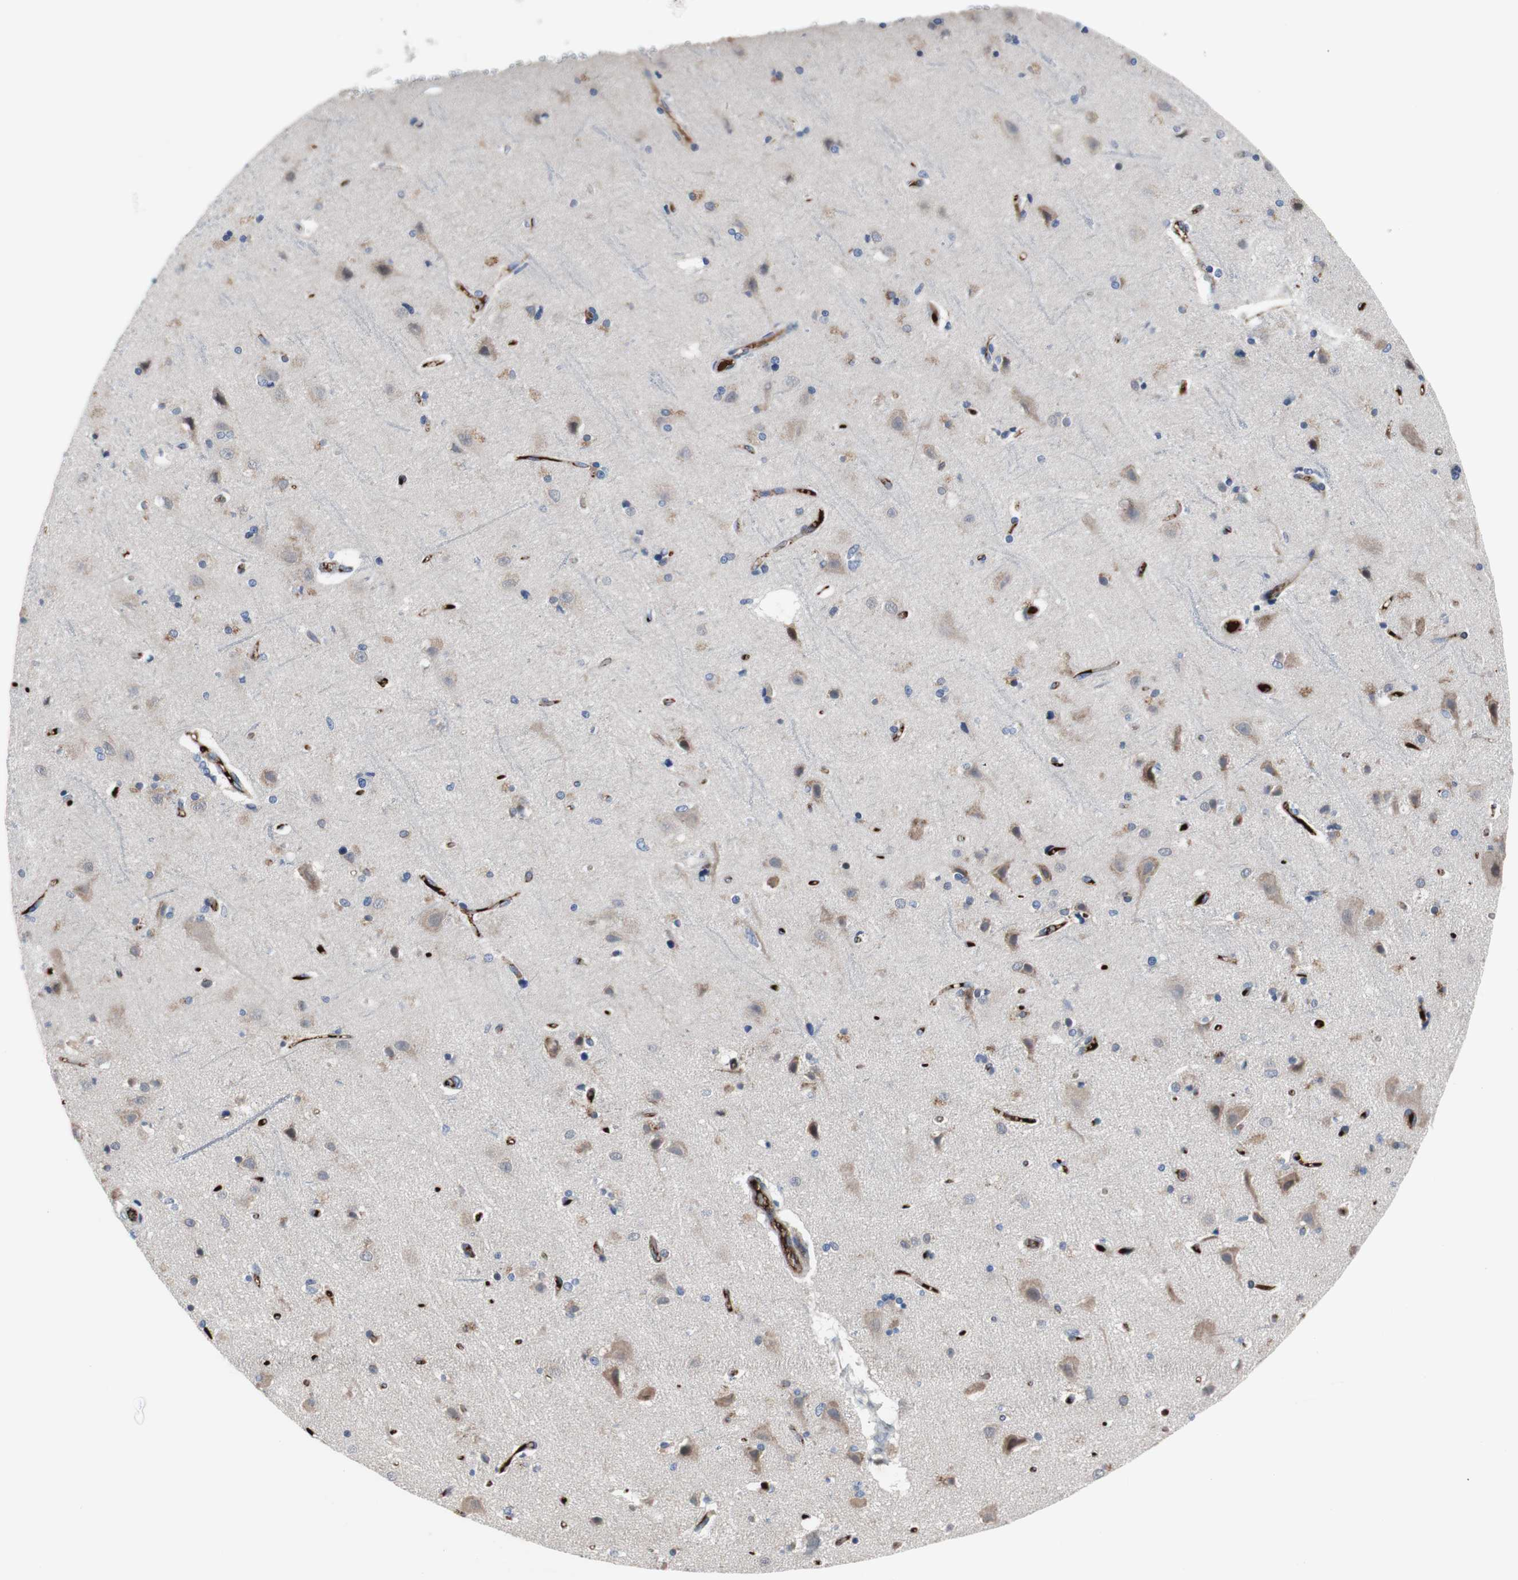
{"staining": {"intensity": "negative", "quantity": "none", "location": "none"}, "tissue": "cerebral cortex", "cell_type": "Endothelial cells", "image_type": "normal", "snomed": [{"axis": "morphology", "description": "Normal tissue, NOS"}, {"axis": "topography", "description": "Cerebral cortex"}], "caption": "This is a histopathology image of immunohistochemistry (IHC) staining of normal cerebral cortex, which shows no staining in endothelial cells. (DAB (3,3'-diaminobenzidine) IHC, high magnification).", "gene": "KANSL1", "patient": {"sex": "female", "age": 54}}